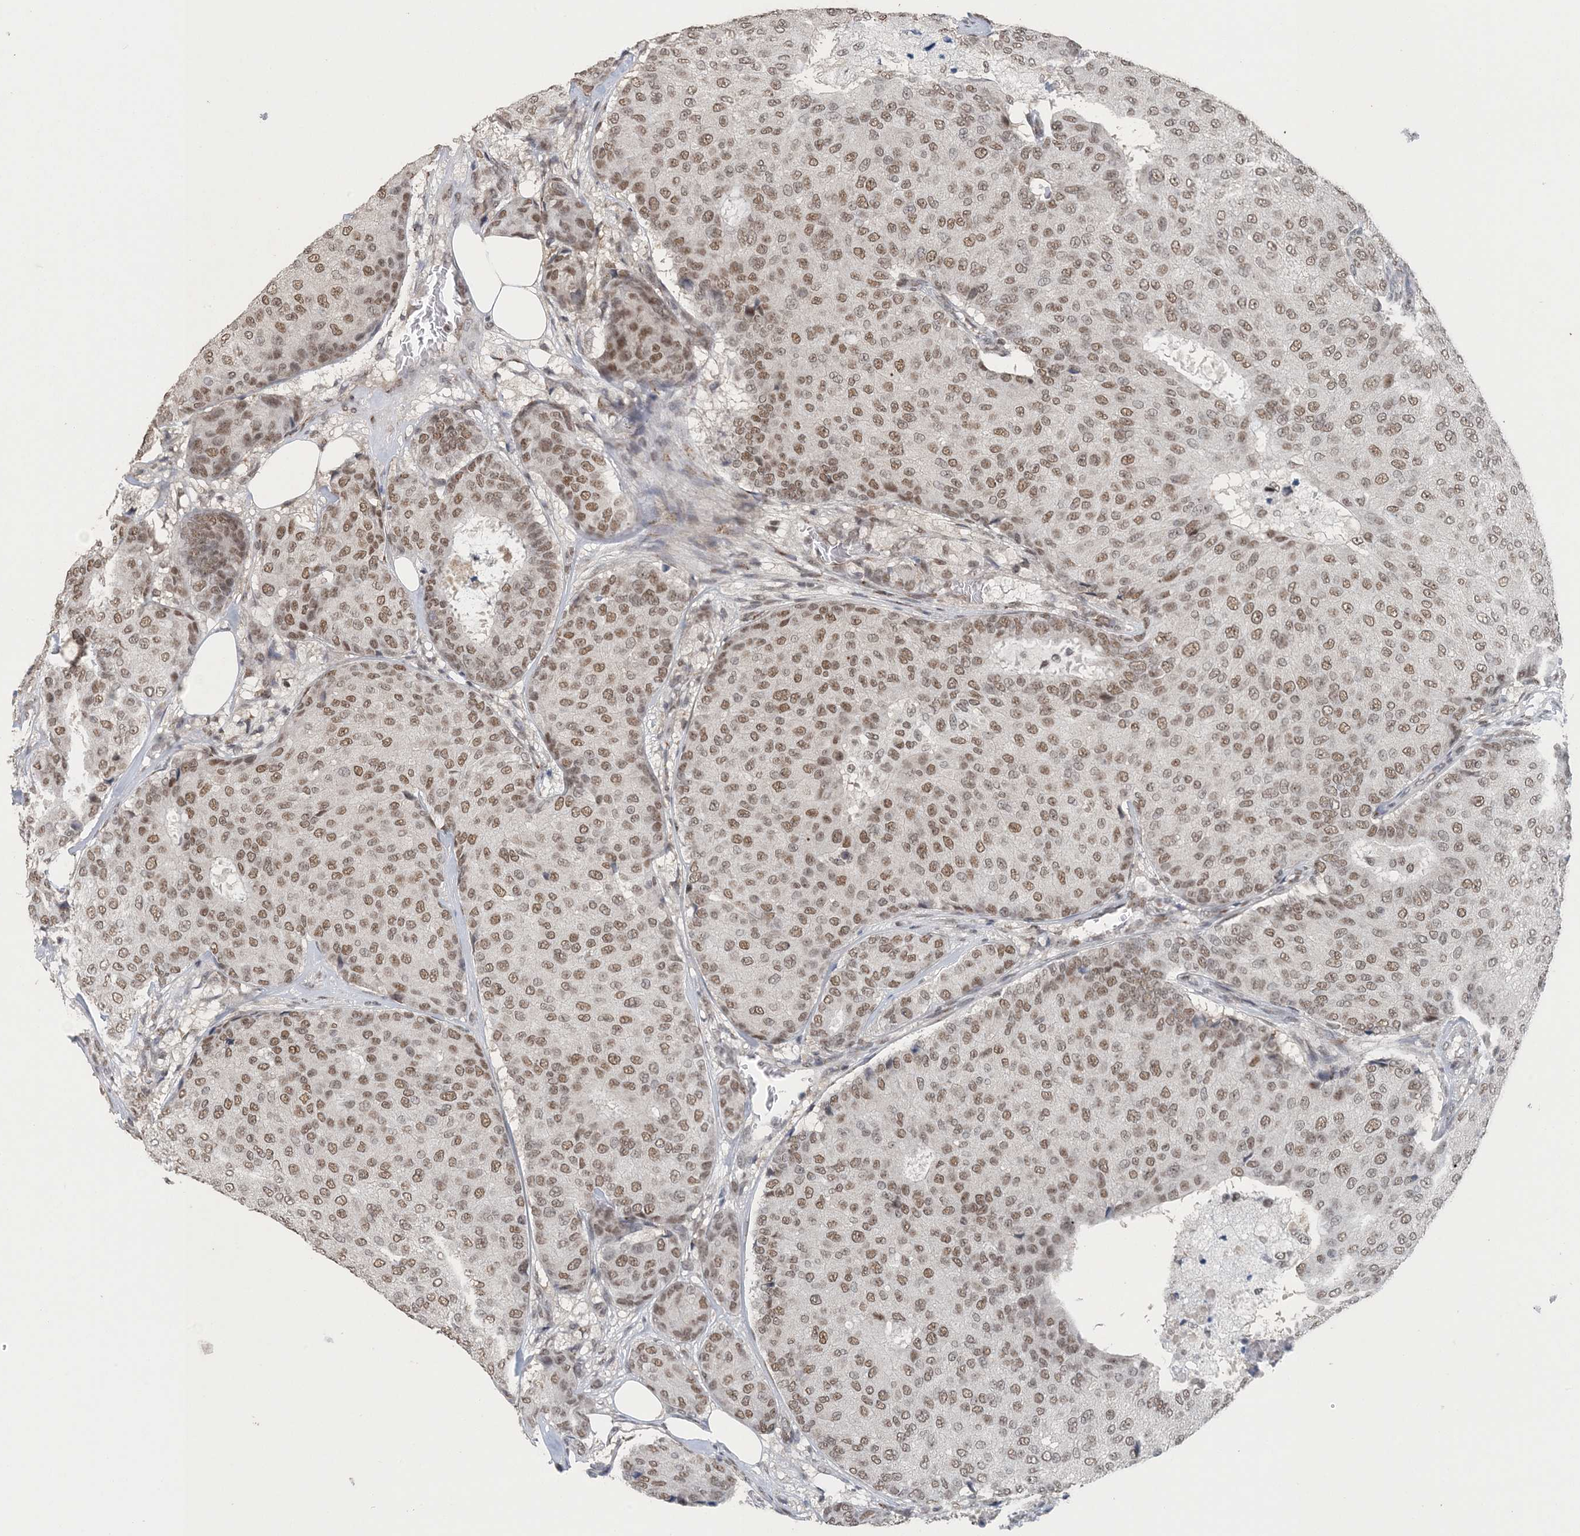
{"staining": {"intensity": "moderate", "quantity": ">75%", "location": "nuclear"}, "tissue": "breast cancer", "cell_type": "Tumor cells", "image_type": "cancer", "snomed": [{"axis": "morphology", "description": "Duct carcinoma"}, {"axis": "topography", "description": "Breast"}], "caption": "Protein expression analysis of human breast invasive ductal carcinoma reveals moderate nuclear expression in approximately >75% of tumor cells. The staining is performed using DAB (3,3'-diaminobenzidine) brown chromogen to label protein expression. The nuclei are counter-stained blue using hematoxylin.", "gene": "MBD2", "patient": {"sex": "female", "age": 75}}